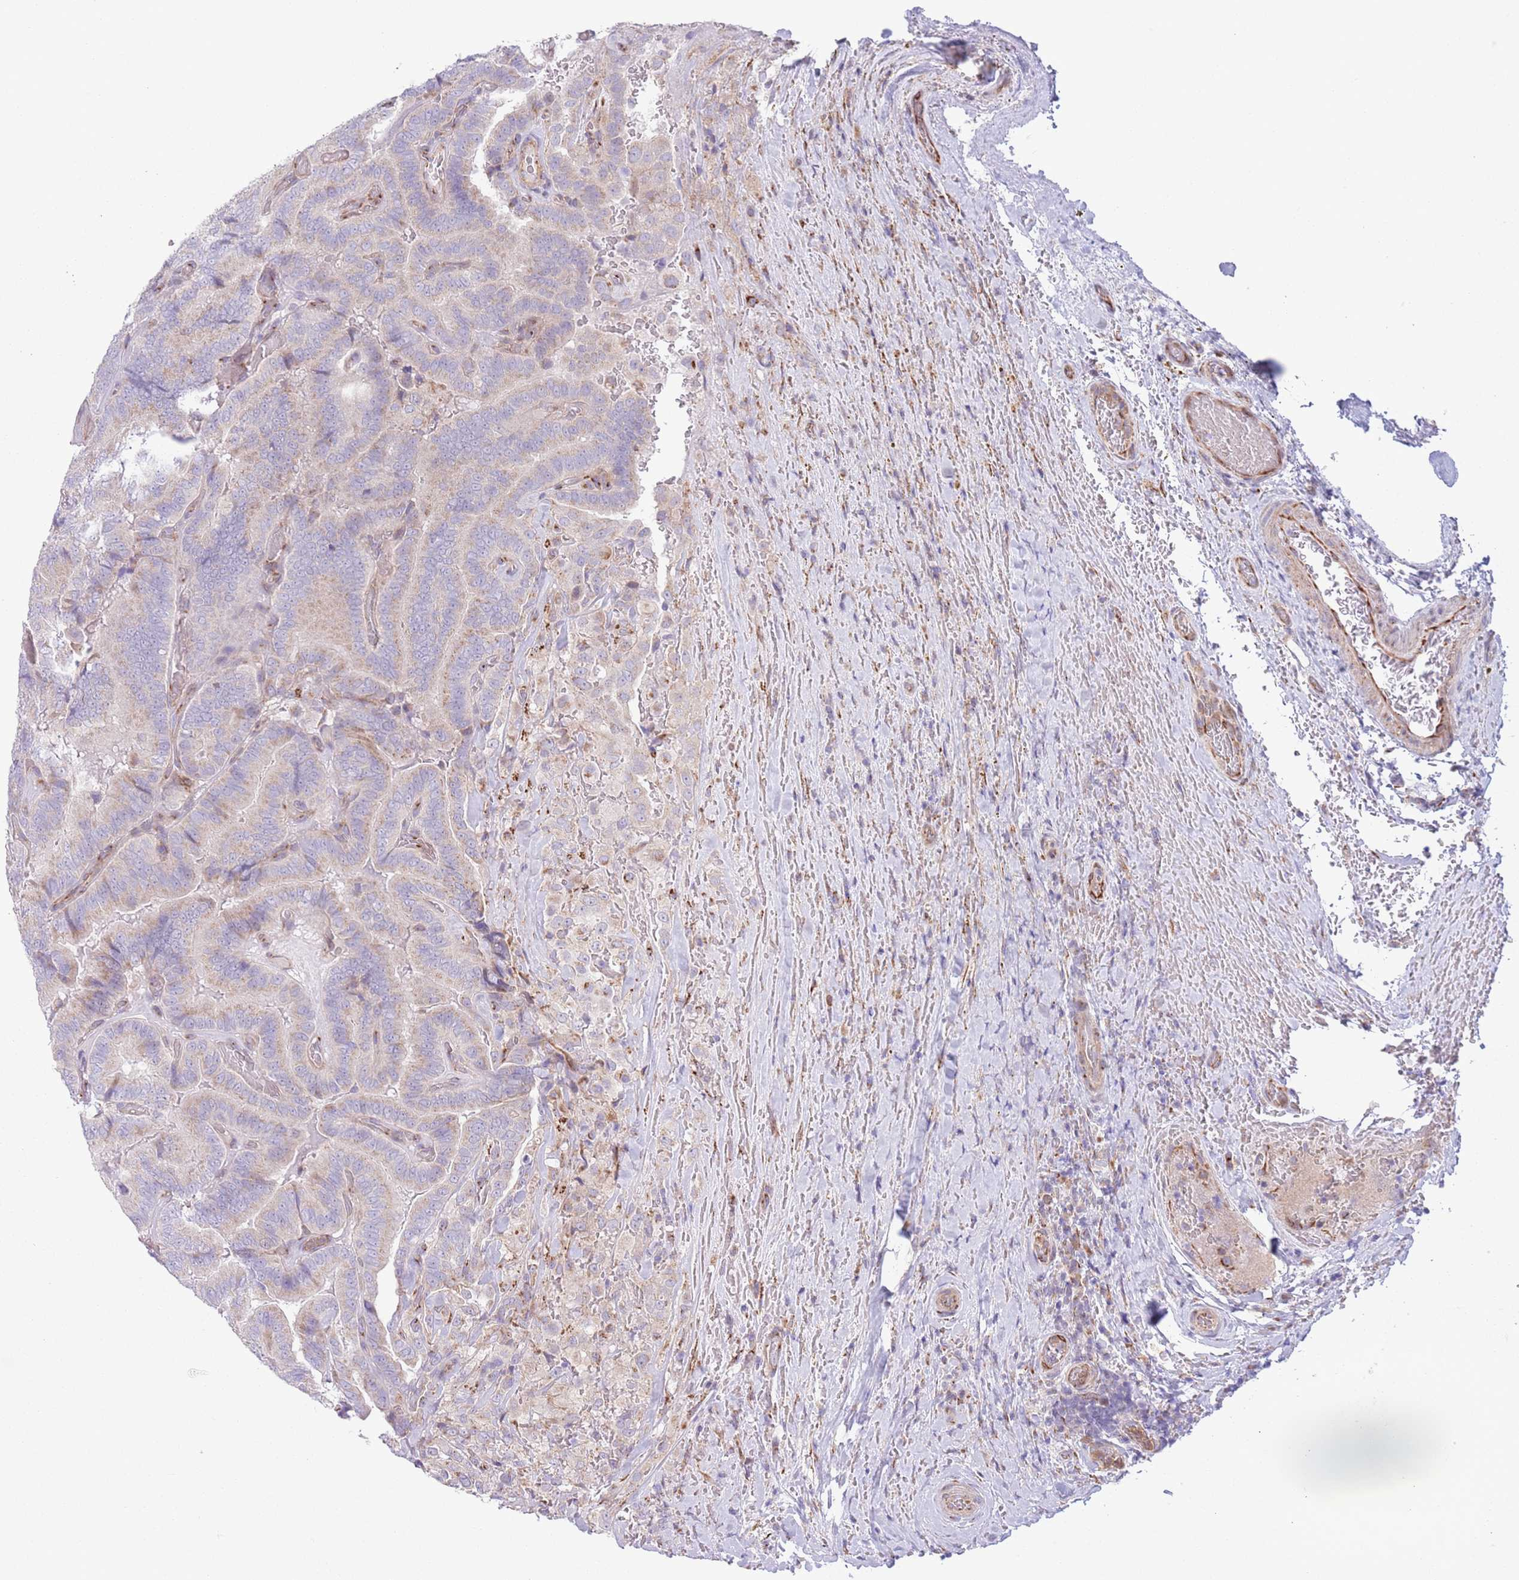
{"staining": {"intensity": "weak", "quantity": "<25%", "location": "cytoplasmic/membranous"}, "tissue": "thyroid cancer", "cell_type": "Tumor cells", "image_type": "cancer", "snomed": [{"axis": "morphology", "description": "Papillary adenocarcinoma, NOS"}, {"axis": "topography", "description": "Thyroid gland"}], "caption": "High power microscopy photomicrograph of an immunohistochemistry (IHC) photomicrograph of thyroid cancer (papillary adenocarcinoma), revealing no significant staining in tumor cells.", "gene": "C20orf96", "patient": {"sex": "male", "age": 61}}